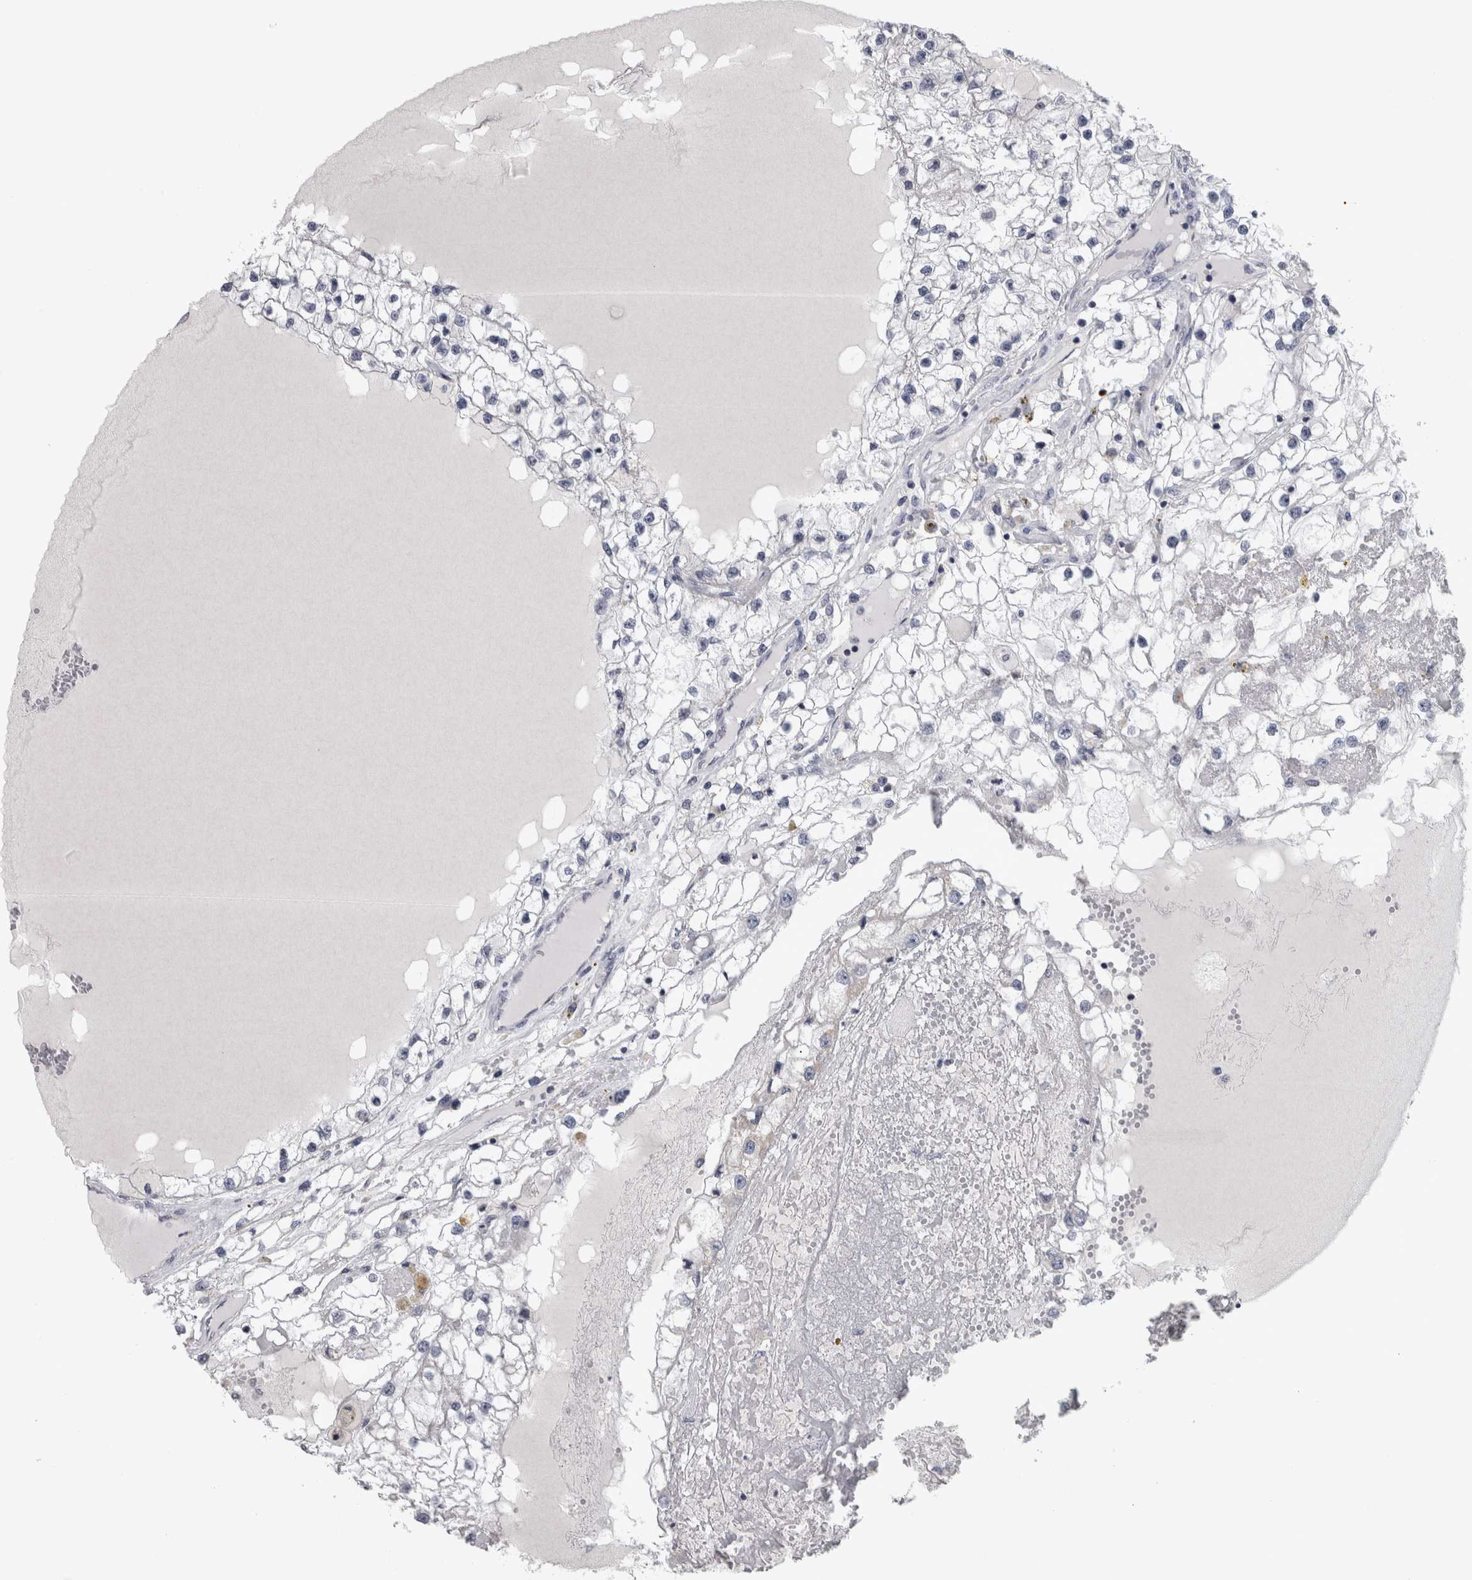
{"staining": {"intensity": "negative", "quantity": "none", "location": "none"}, "tissue": "renal cancer", "cell_type": "Tumor cells", "image_type": "cancer", "snomed": [{"axis": "morphology", "description": "Adenocarcinoma, NOS"}, {"axis": "topography", "description": "Kidney"}], "caption": "Micrograph shows no protein positivity in tumor cells of renal cancer (adenocarcinoma) tissue. (IHC, brightfield microscopy, high magnification).", "gene": "DBT", "patient": {"sex": "male", "age": 68}}